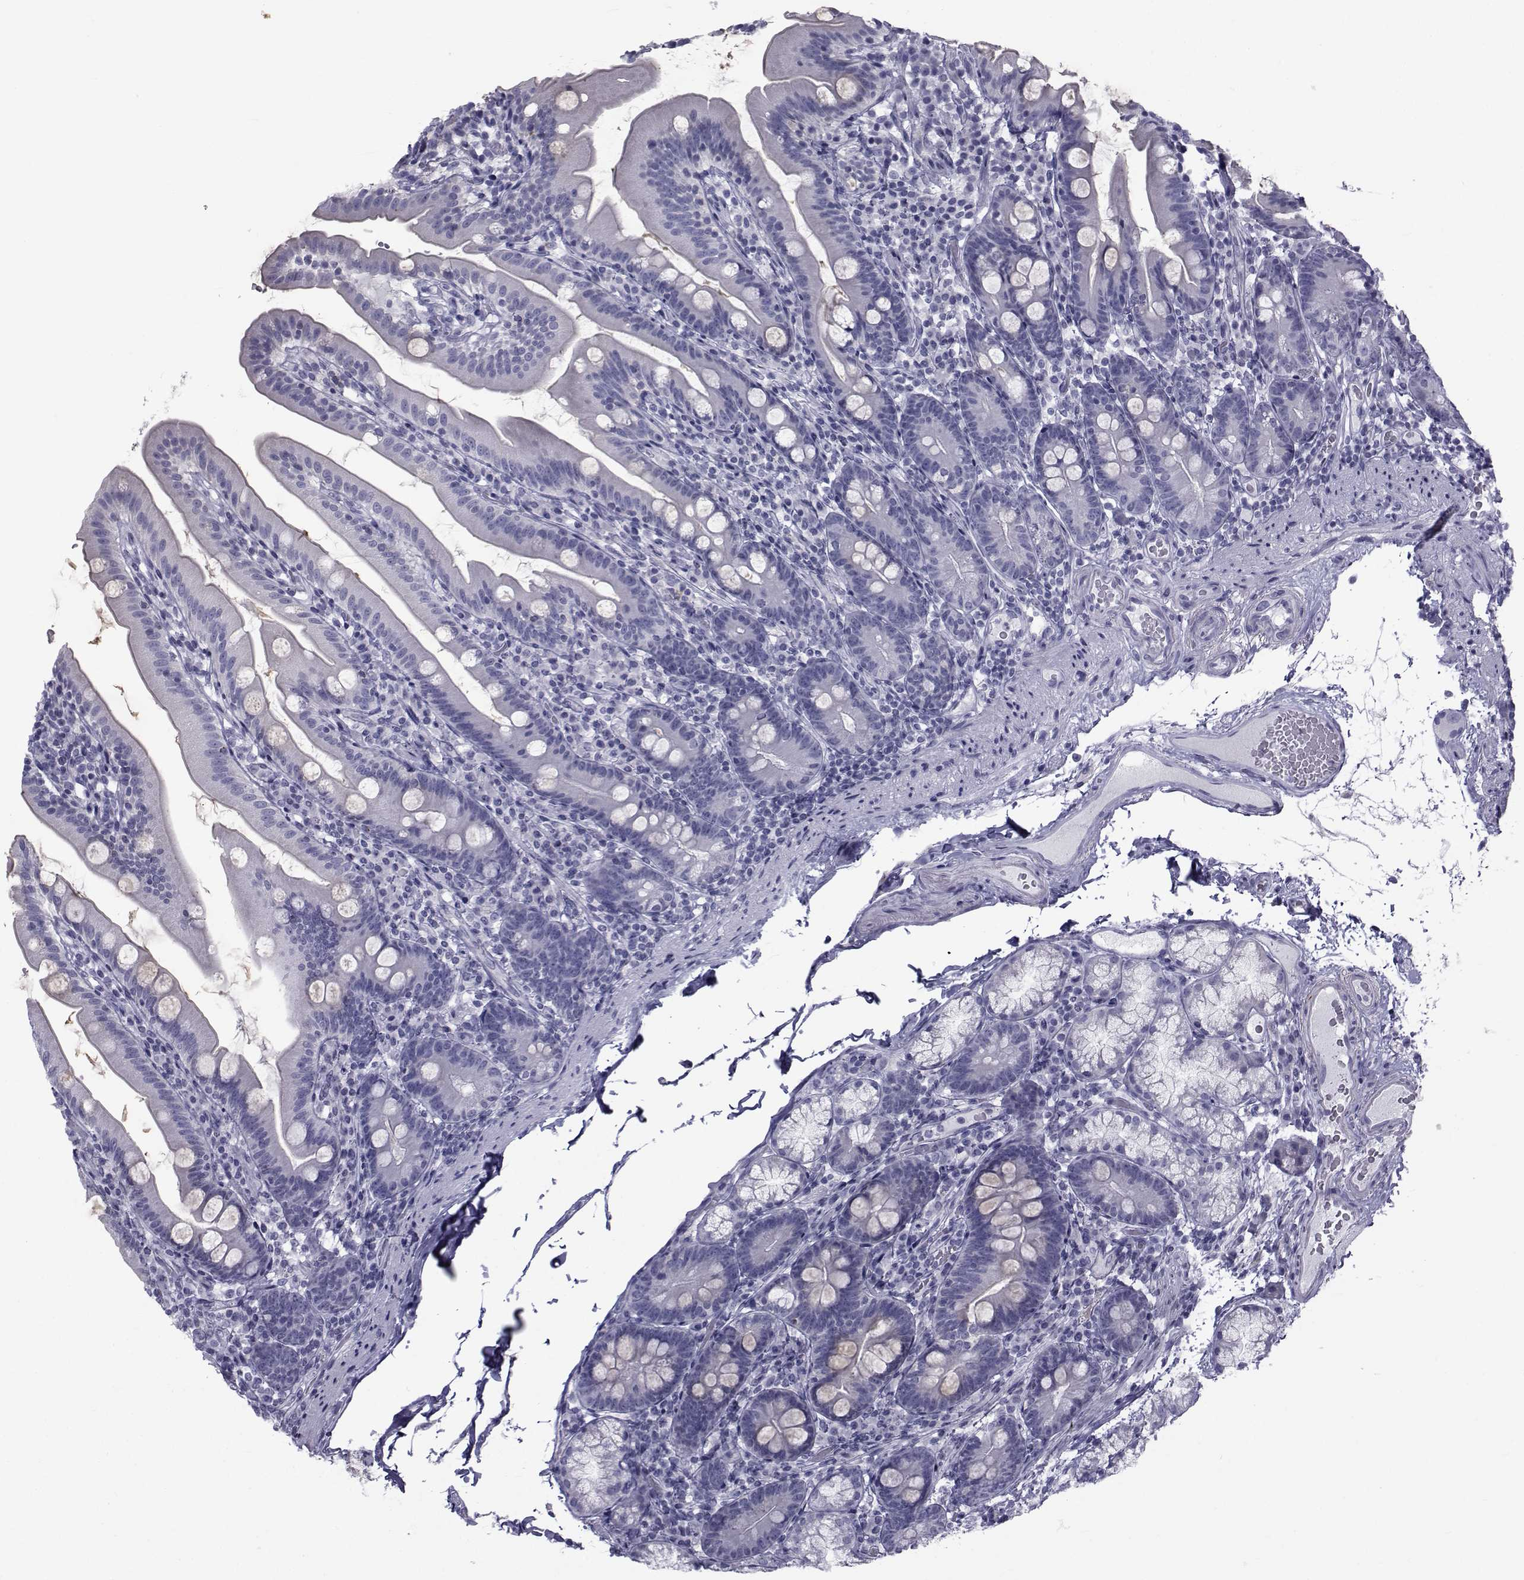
{"staining": {"intensity": "negative", "quantity": "none", "location": "none"}, "tissue": "duodenum", "cell_type": "Glandular cells", "image_type": "normal", "snomed": [{"axis": "morphology", "description": "Normal tissue, NOS"}, {"axis": "topography", "description": "Duodenum"}], "caption": "Protein analysis of normal duodenum shows no significant positivity in glandular cells.", "gene": "FDXR", "patient": {"sex": "female", "age": 67}}